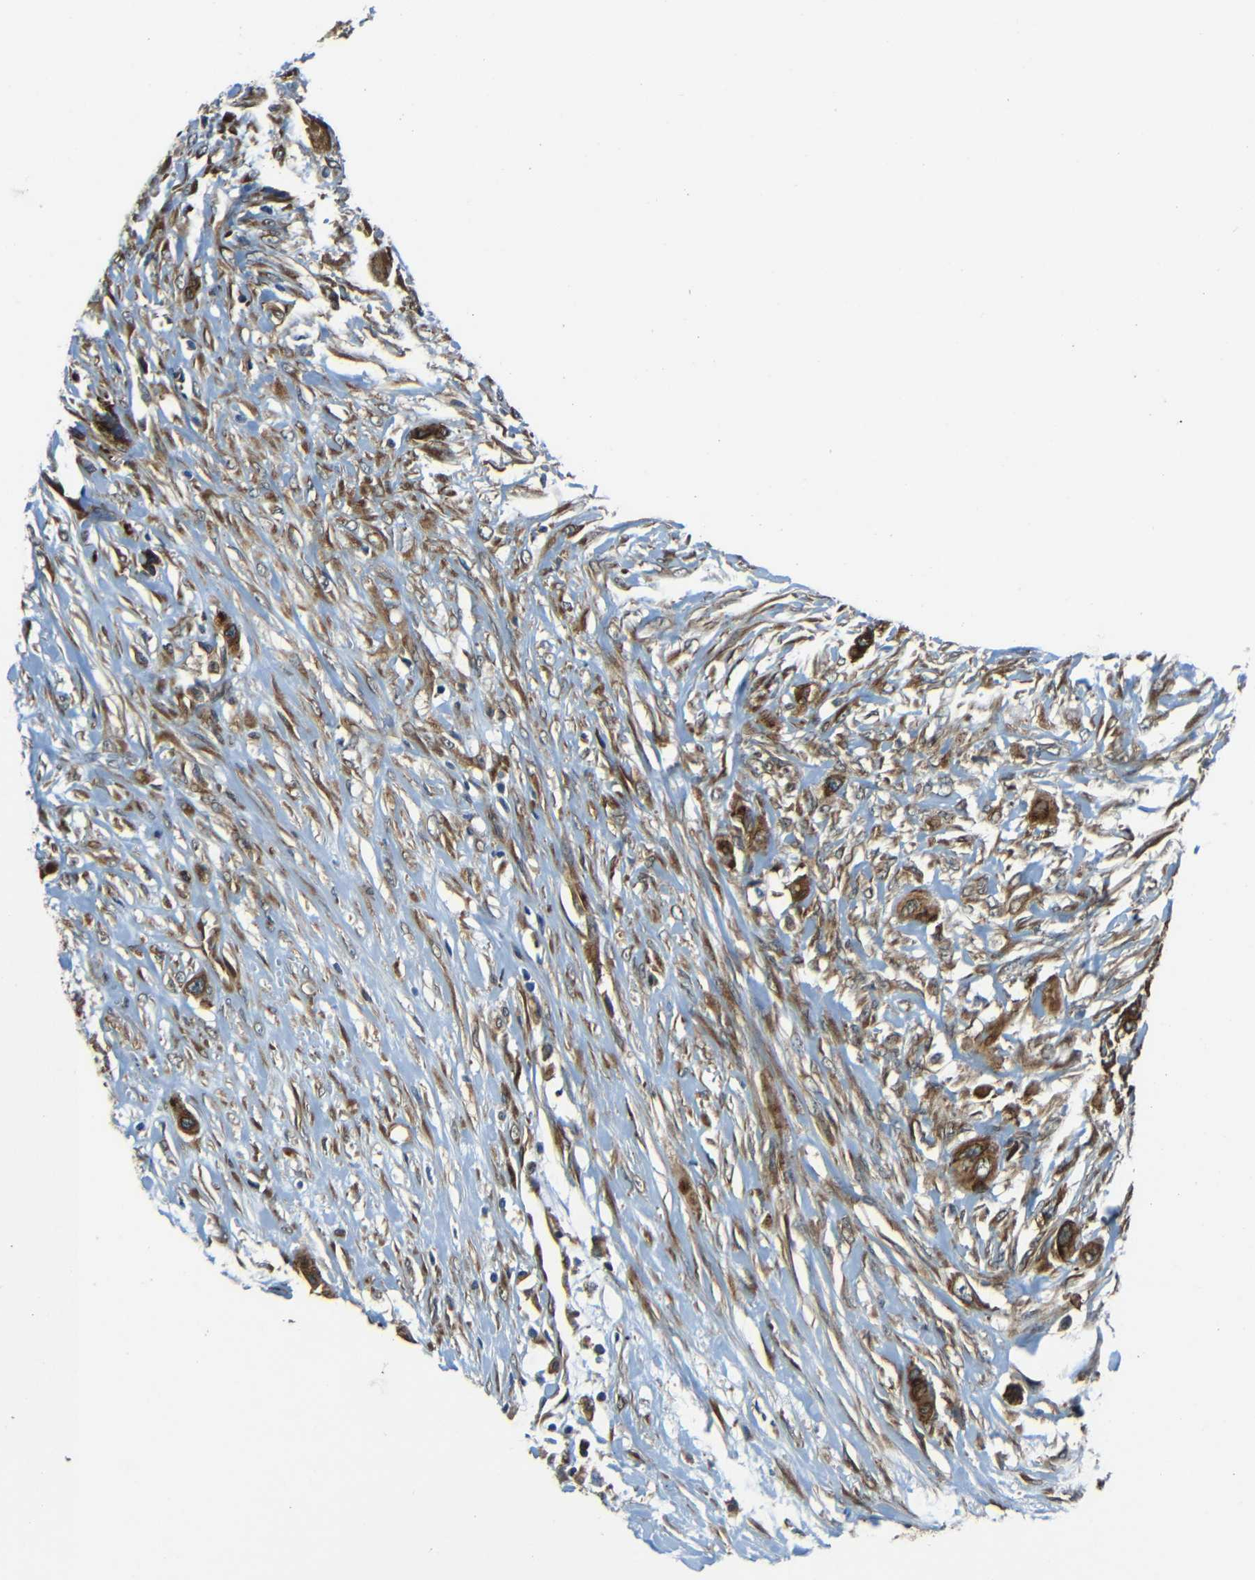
{"staining": {"intensity": "strong", "quantity": ">75%", "location": "cytoplasmic/membranous"}, "tissue": "colorectal cancer", "cell_type": "Tumor cells", "image_type": "cancer", "snomed": [{"axis": "morphology", "description": "Adenocarcinoma, NOS"}, {"axis": "topography", "description": "Colon"}], "caption": "Immunohistochemical staining of colorectal cancer (adenocarcinoma) displays high levels of strong cytoplasmic/membranous protein staining in about >75% of tumor cells.", "gene": "VAPB", "patient": {"sex": "female", "age": 57}}